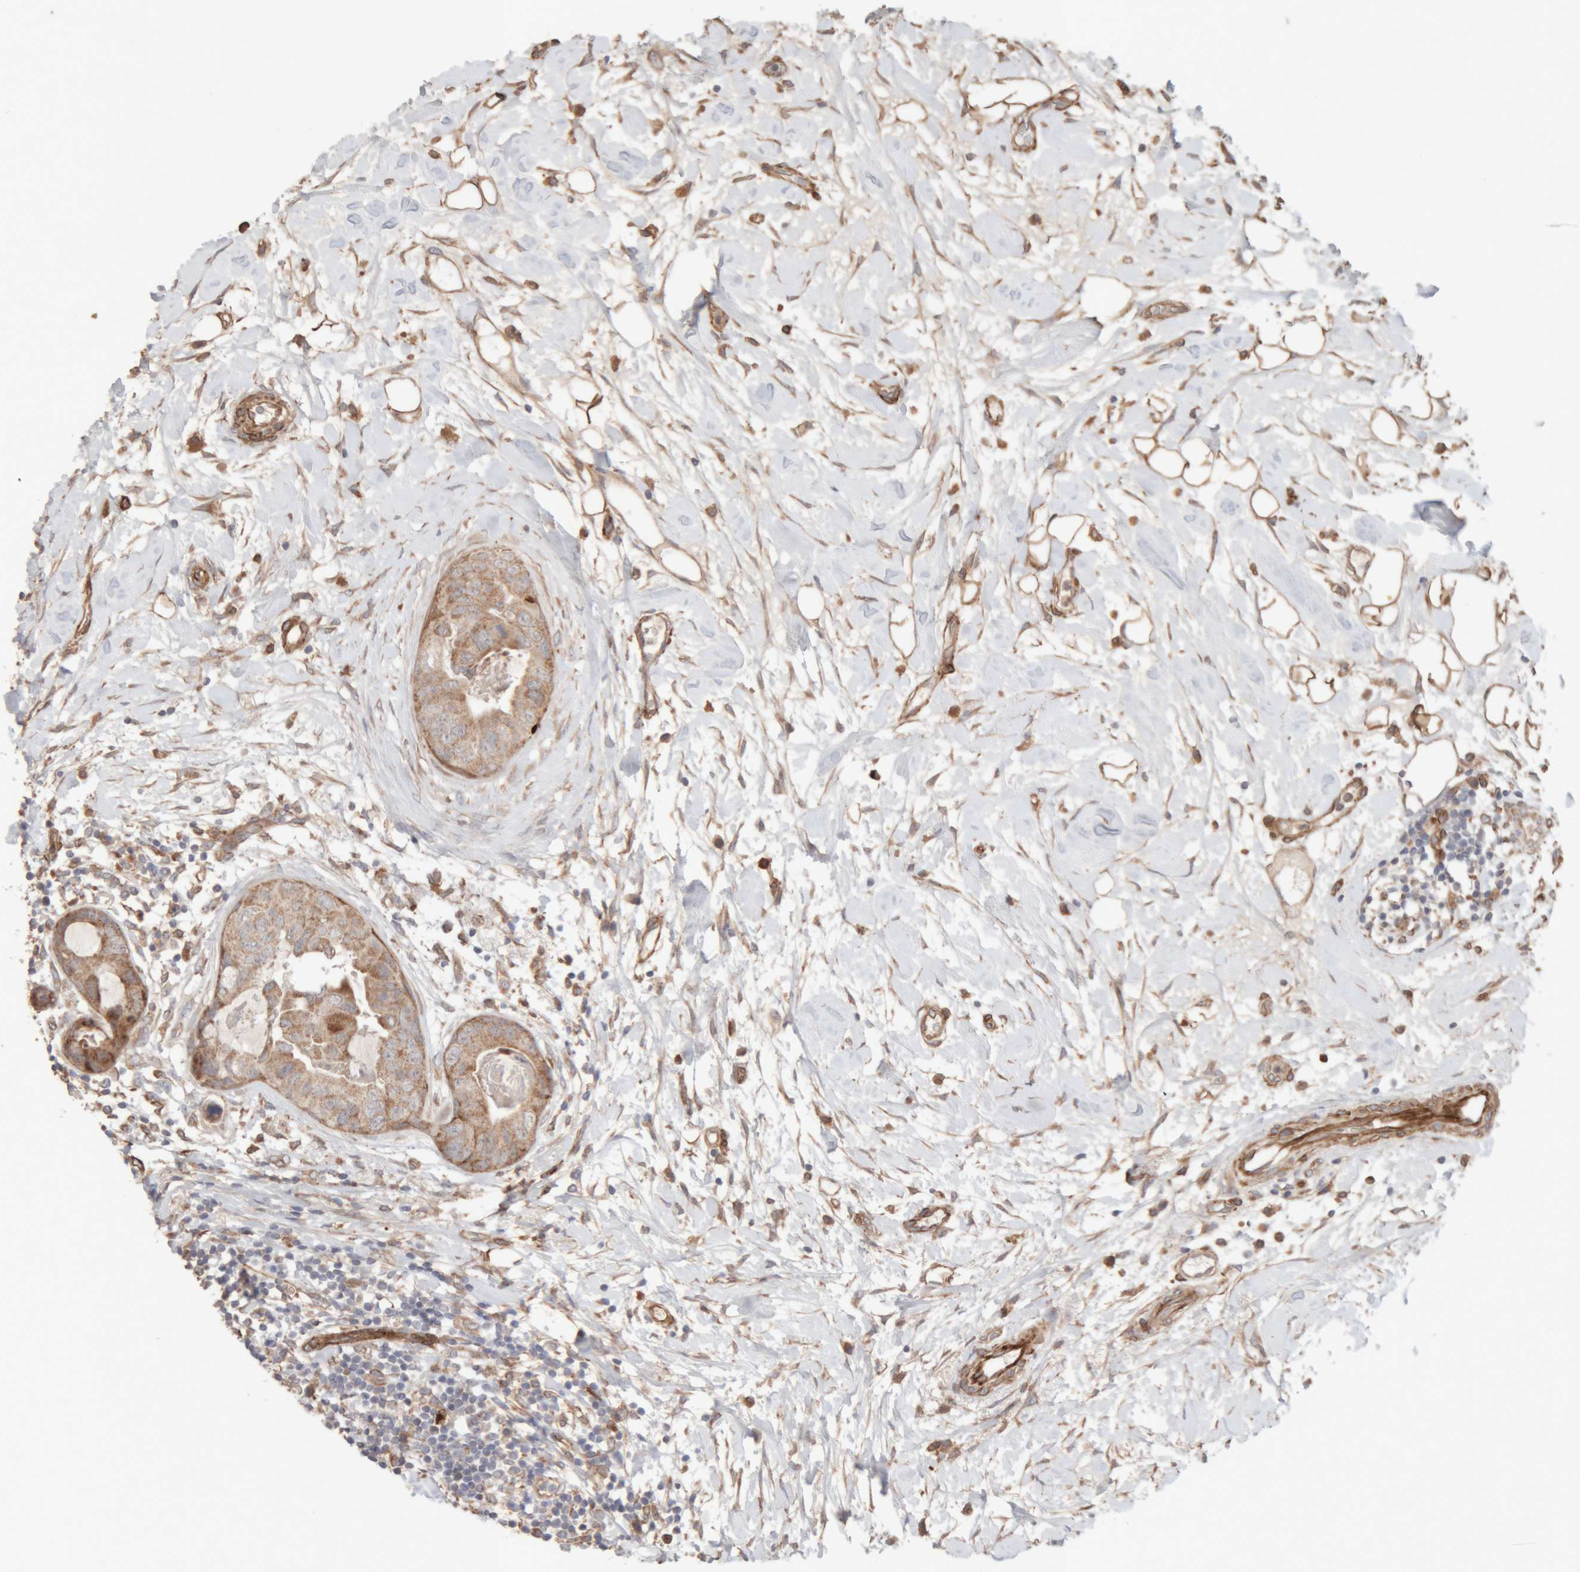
{"staining": {"intensity": "weak", "quantity": ">75%", "location": "cytoplasmic/membranous"}, "tissue": "breast cancer", "cell_type": "Tumor cells", "image_type": "cancer", "snomed": [{"axis": "morphology", "description": "Duct carcinoma"}, {"axis": "topography", "description": "Breast"}], "caption": "The image exhibits a brown stain indicating the presence of a protein in the cytoplasmic/membranous of tumor cells in breast intraductal carcinoma.", "gene": "RAB32", "patient": {"sex": "female", "age": 40}}